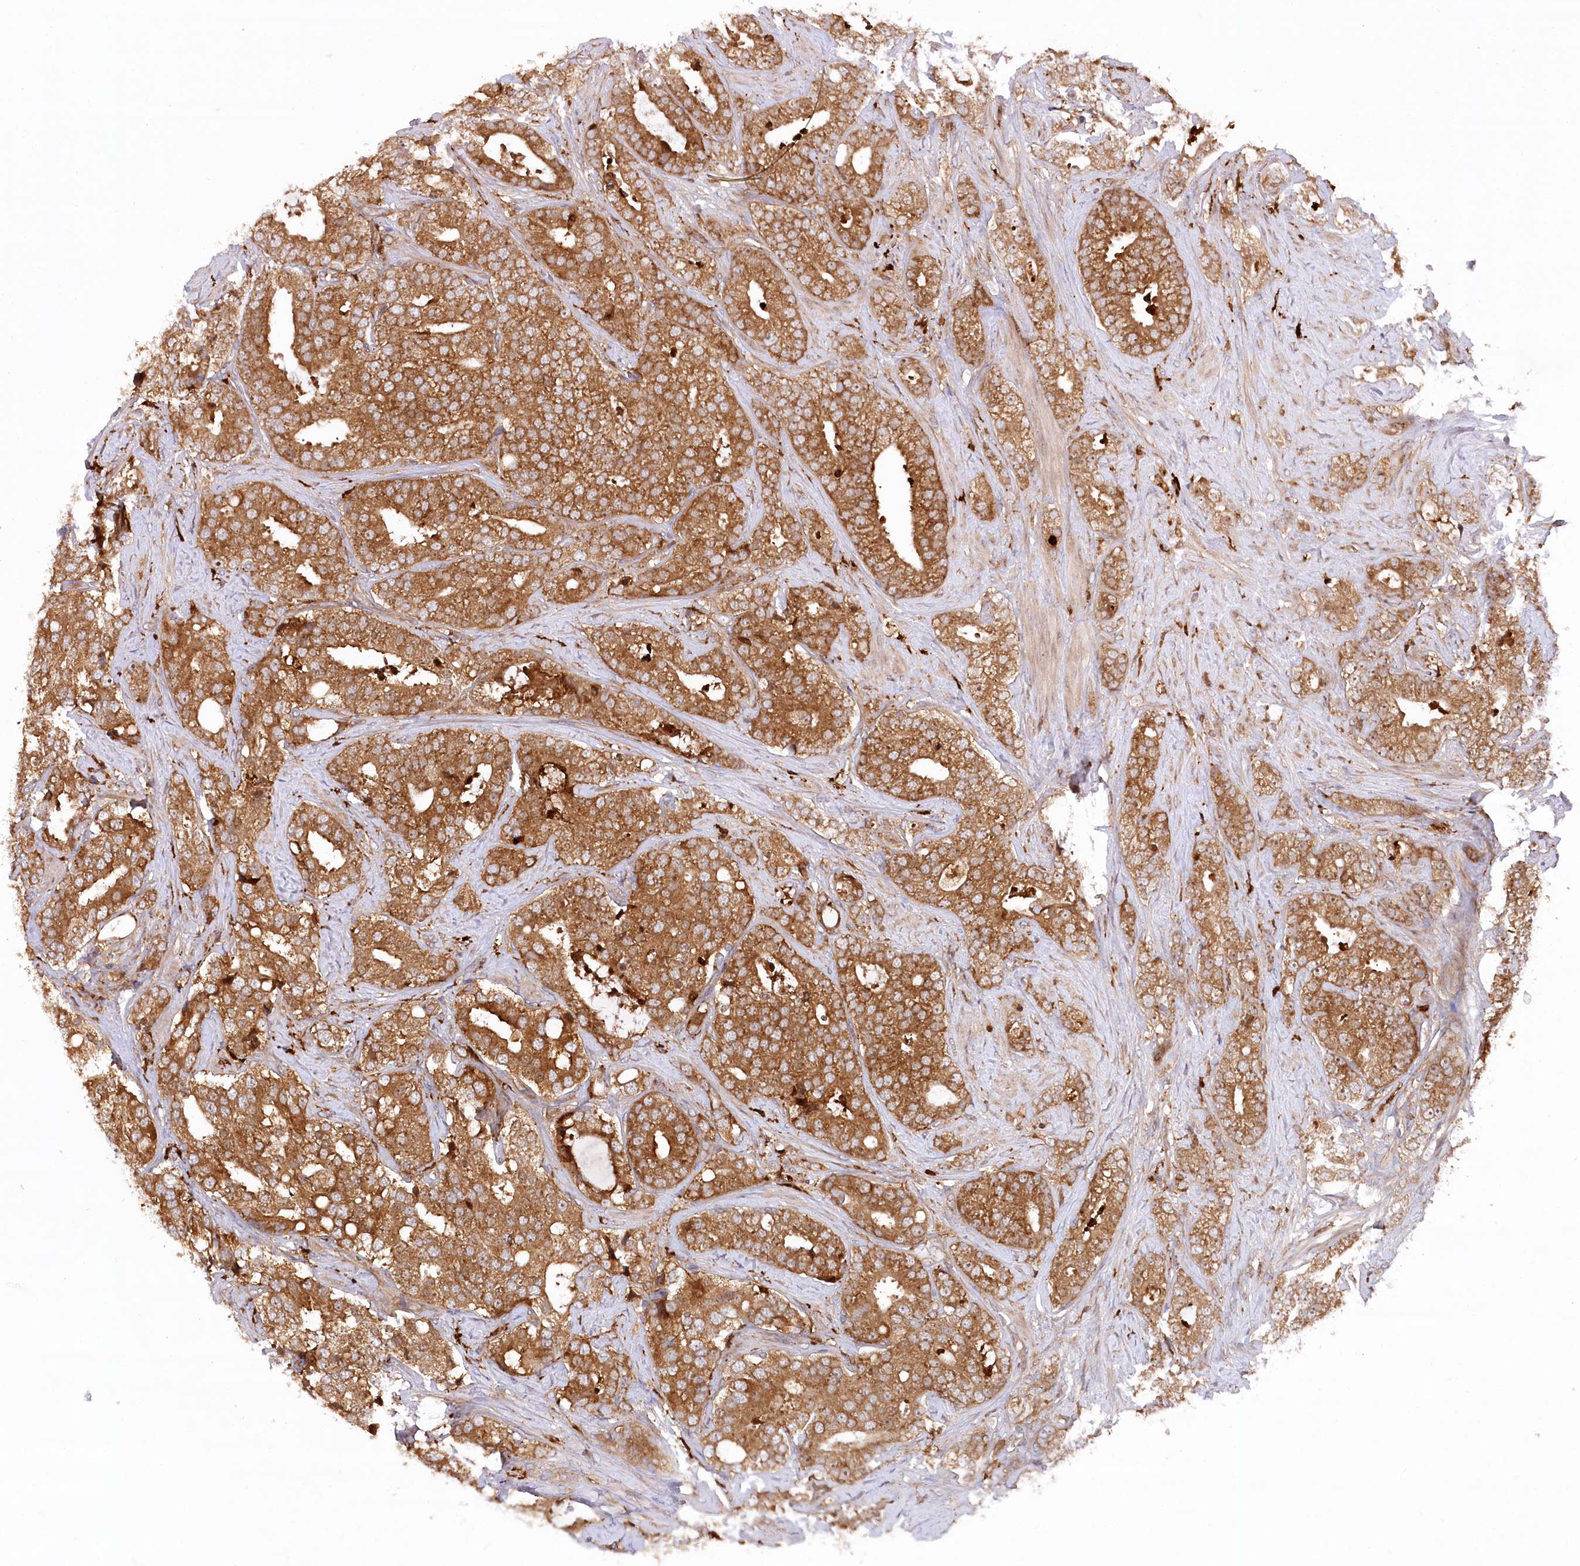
{"staining": {"intensity": "strong", "quantity": ">75%", "location": "cytoplasmic/membranous"}, "tissue": "prostate cancer", "cell_type": "Tumor cells", "image_type": "cancer", "snomed": [{"axis": "morphology", "description": "Adenocarcinoma, High grade"}, {"axis": "topography", "description": "Prostate and seminal vesicle, NOS"}], "caption": "A histopathology image of human adenocarcinoma (high-grade) (prostate) stained for a protein displays strong cytoplasmic/membranous brown staining in tumor cells.", "gene": "PPP1R21", "patient": {"sex": "male", "age": 67}}